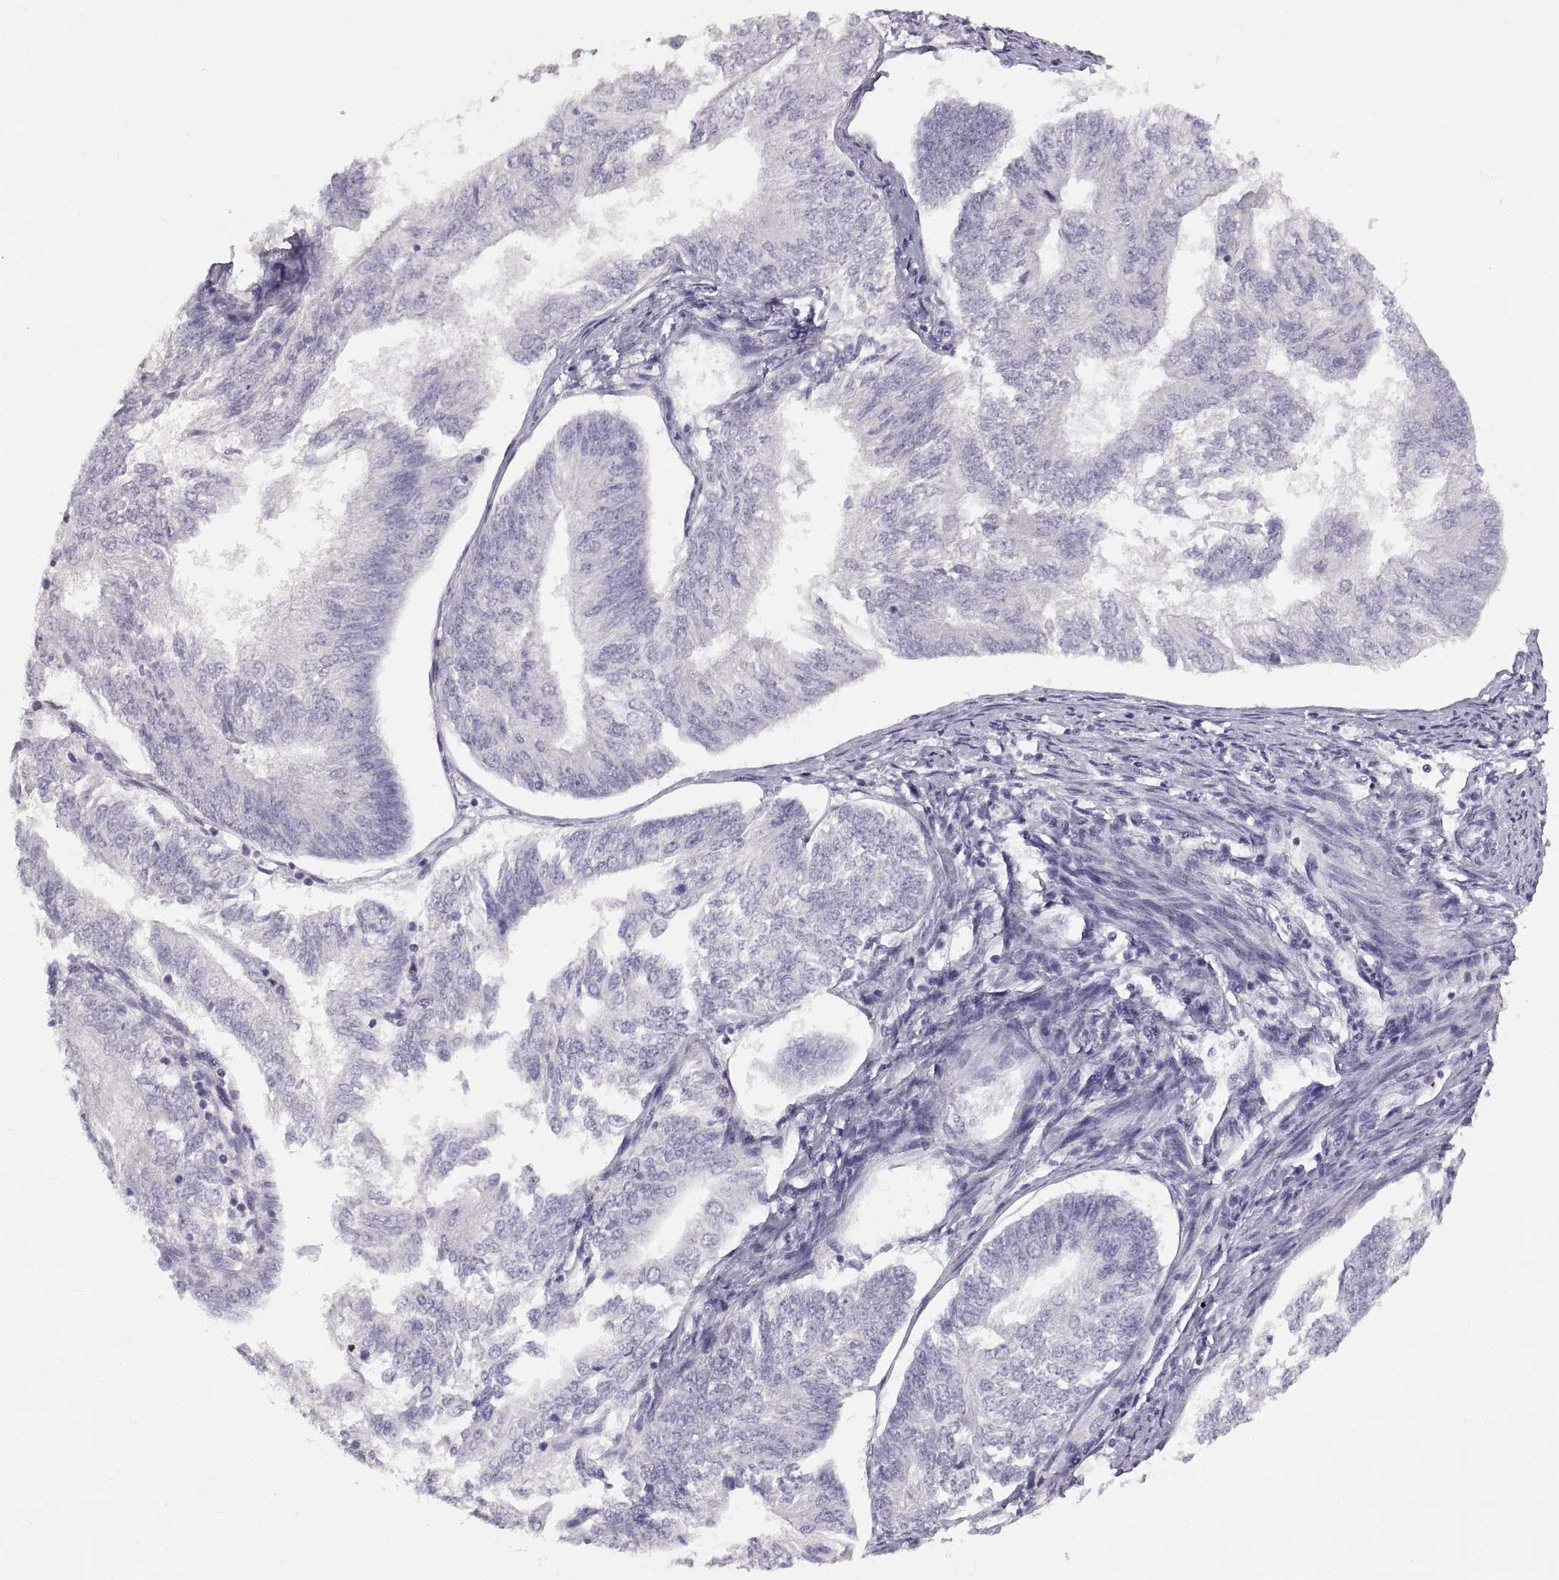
{"staining": {"intensity": "negative", "quantity": "none", "location": "none"}, "tissue": "endometrial cancer", "cell_type": "Tumor cells", "image_type": "cancer", "snomed": [{"axis": "morphology", "description": "Adenocarcinoma, NOS"}, {"axis": "topography", "description": "Endometrium"}], "caption": "This image is of endometrial cancer stained with immunohistochemistry (IHC) to label a protein in brown with the nuclei are counter-stained blue. There is no positivity in tumor cells. Nuclei are stained in blue.", "gene": "SPACDR", "patient": {"sex": "female", "age": 58}}